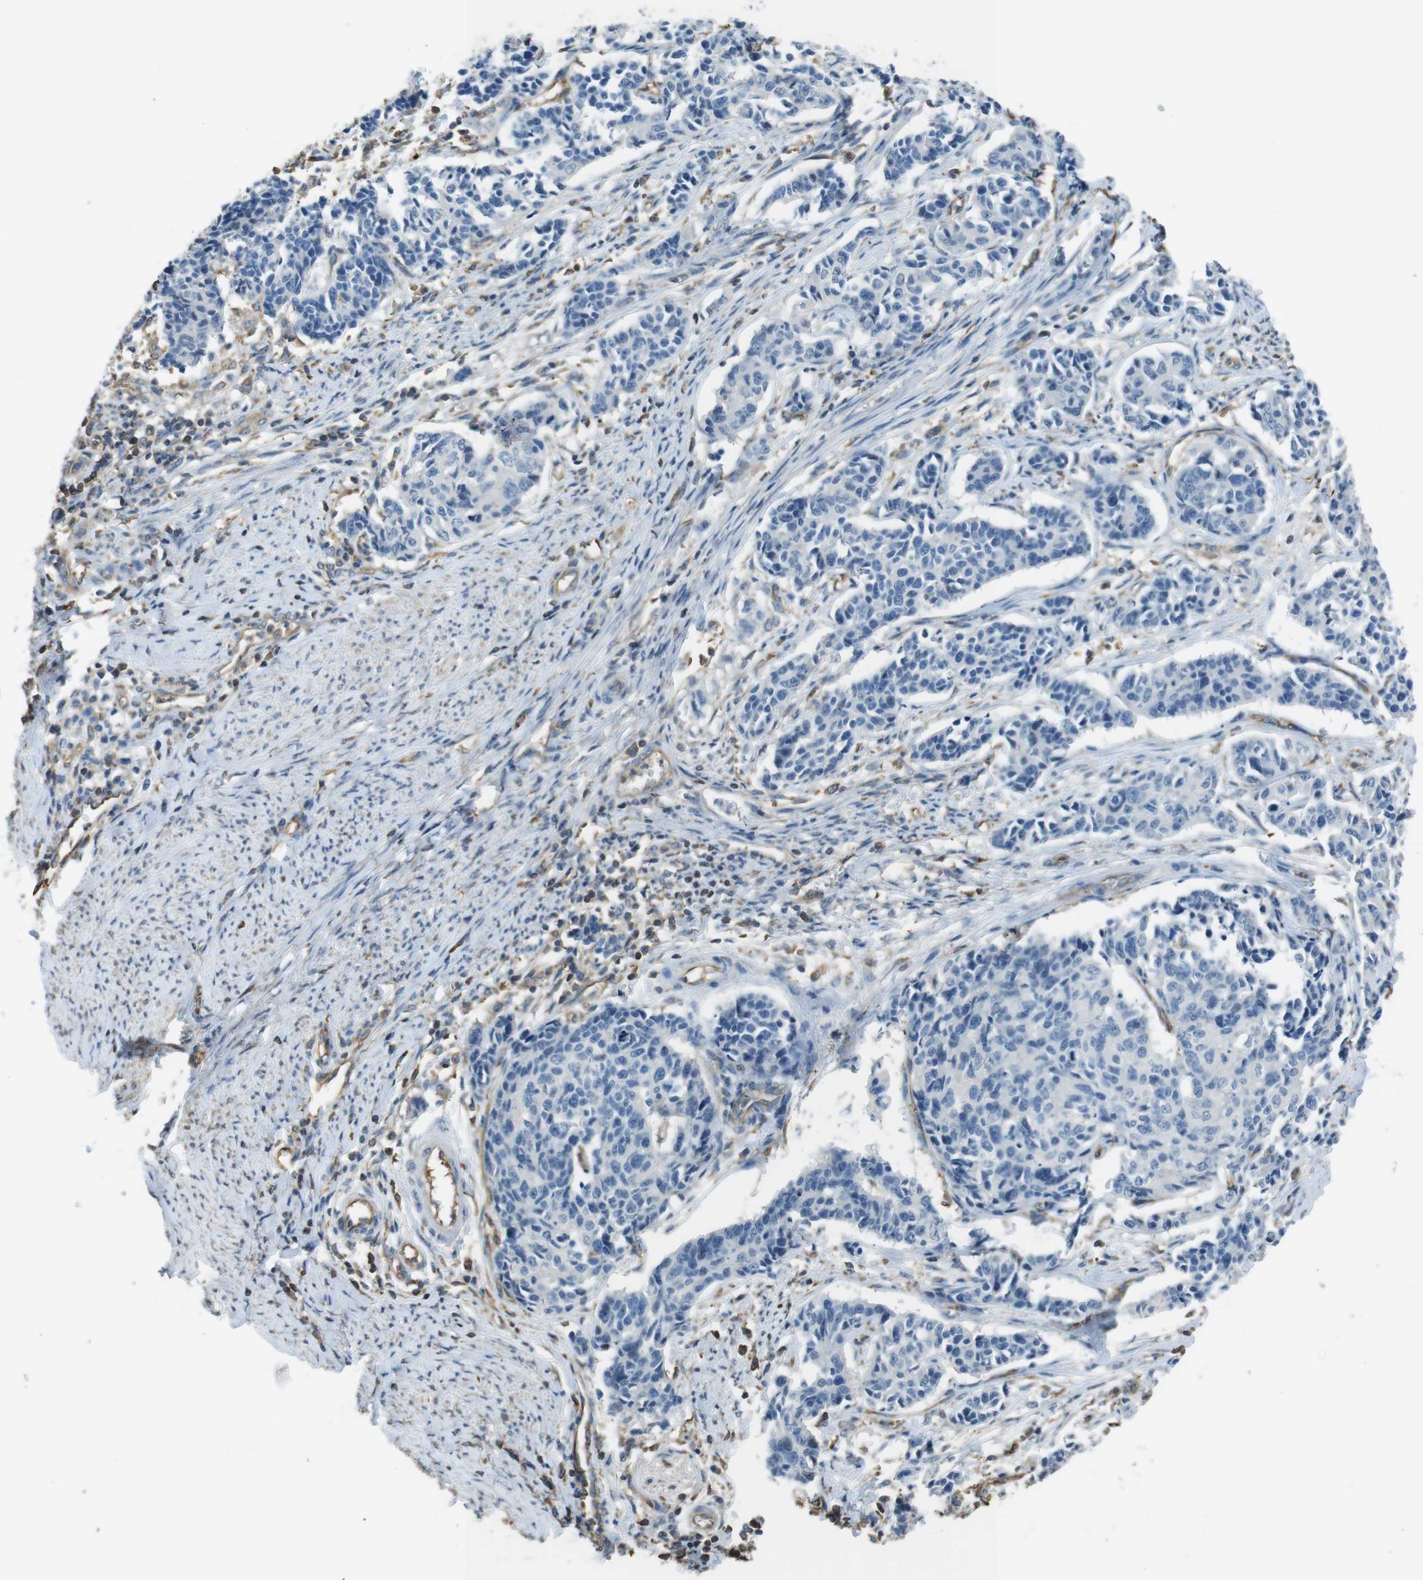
{"staining": {"intensity": "negative", "quantity": "none", "location": "none"}, "tissue": "cervical cancer", "cell_type": "Tumor cells", "image_type": "cancer", "snomed": [{"axis": "morphology", "description": "Normal tissue, NOS"}, {"axis": "morphology", "description": "Squamous cell carcinoma, NOS"}, {"axis": "topography", "description": "Cervix"}], "caption": "High power microscopy micrograph of an immunohistochemistry micrograph of cervical cancer (squamous cell carcinoma), revealing no significant staining in tumor cells.", "gene": "FCAR", "patient": {"sex": "female", "age": 35}}